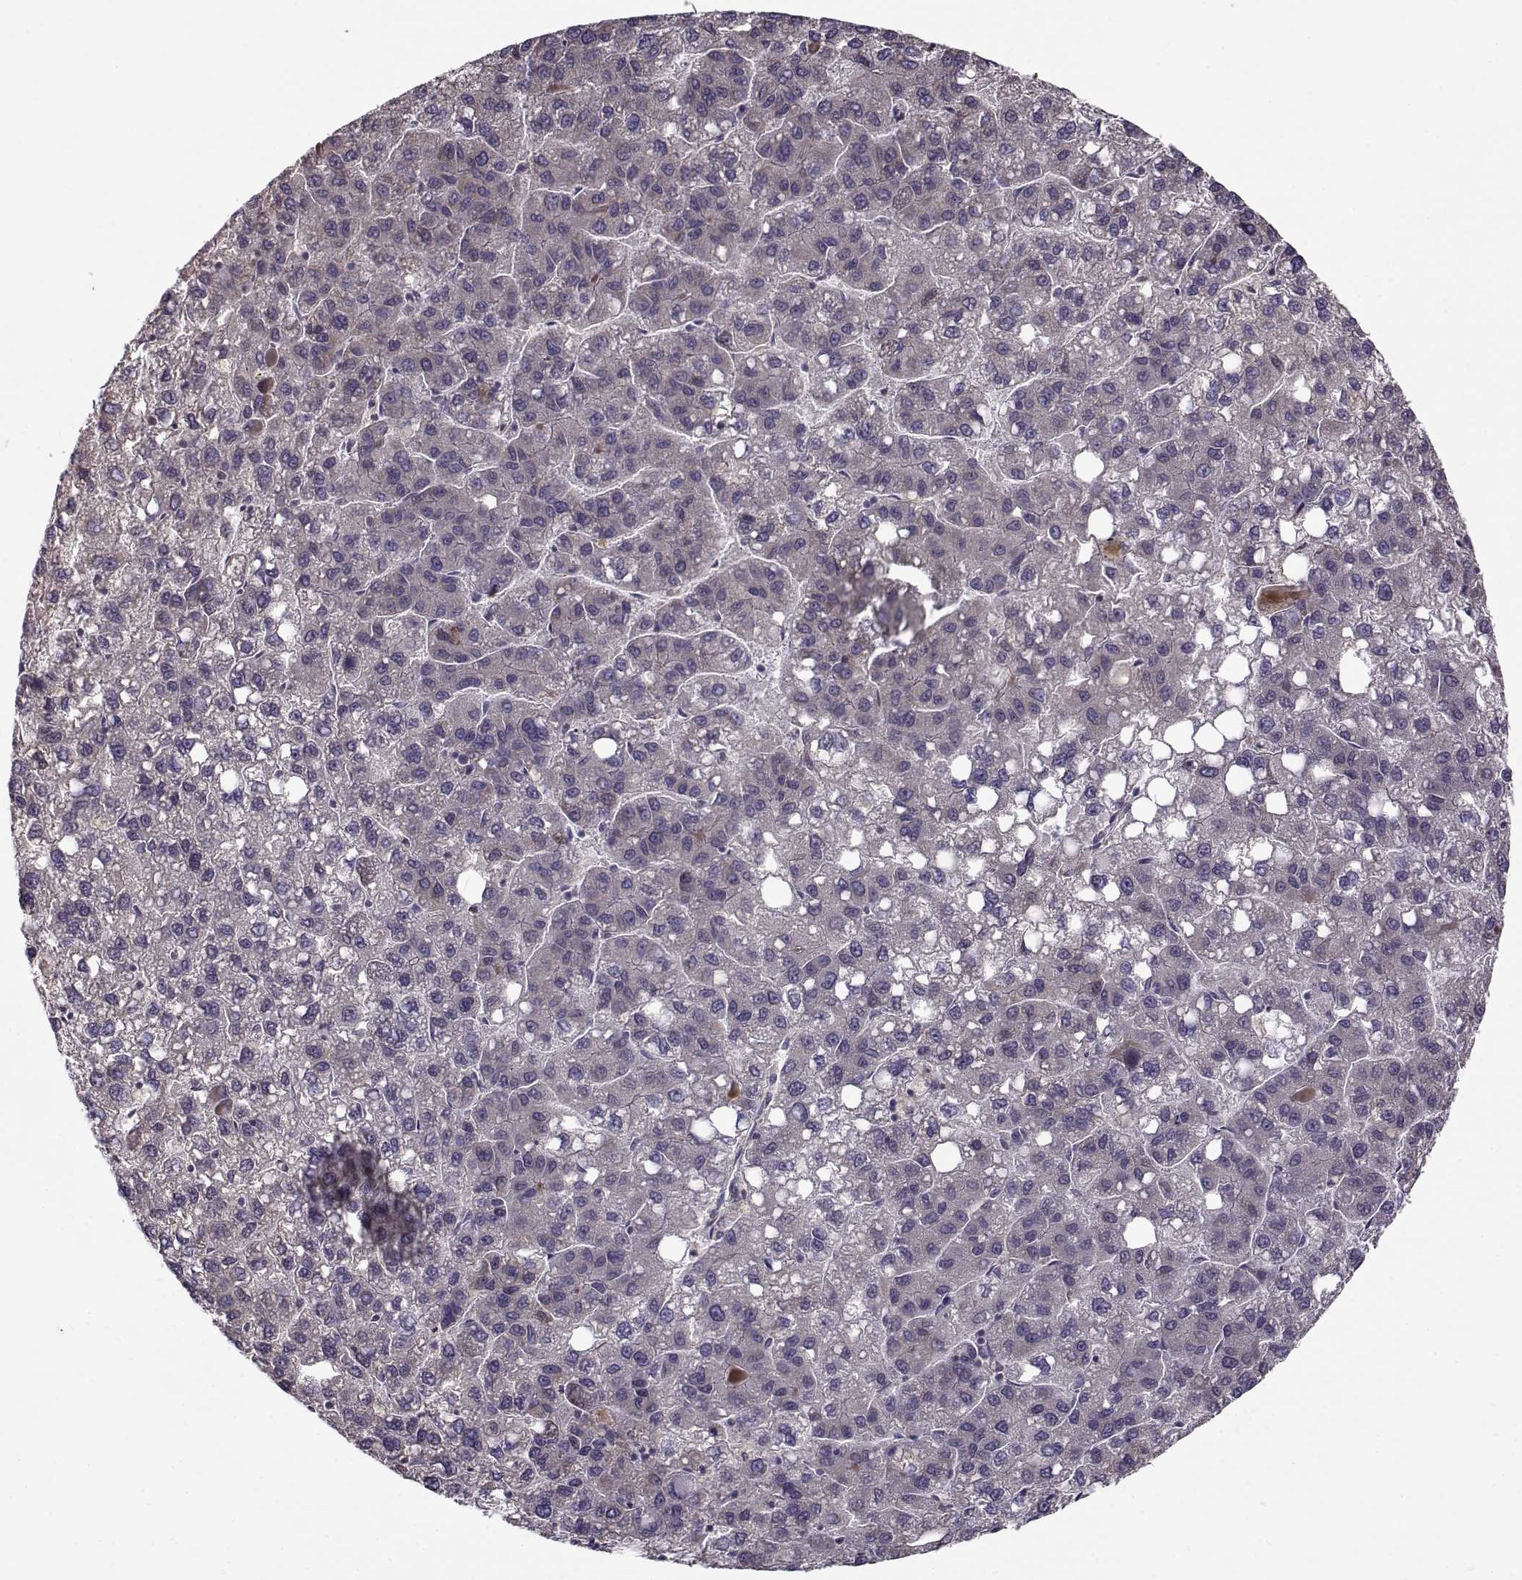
{"staining": {"intensity": "negative", "quantity": "none", "location": "none"}, "tissue": "liver cancer", "cell_type": "Tumor cells", "image_type": "cancer", "snomed": [{"axis": "morphology", "description": "Carcinoma, Hepatocellular, NOS"}, {"axis": "topography", "description": "Liver"}], "caption": "DAB immunohistochemical staining of liver hepatocellular carcinoma displays no significant expression in tumor cells.", "gene": "ENTPD8", "patient": {"sex": "female", "age": 82}}